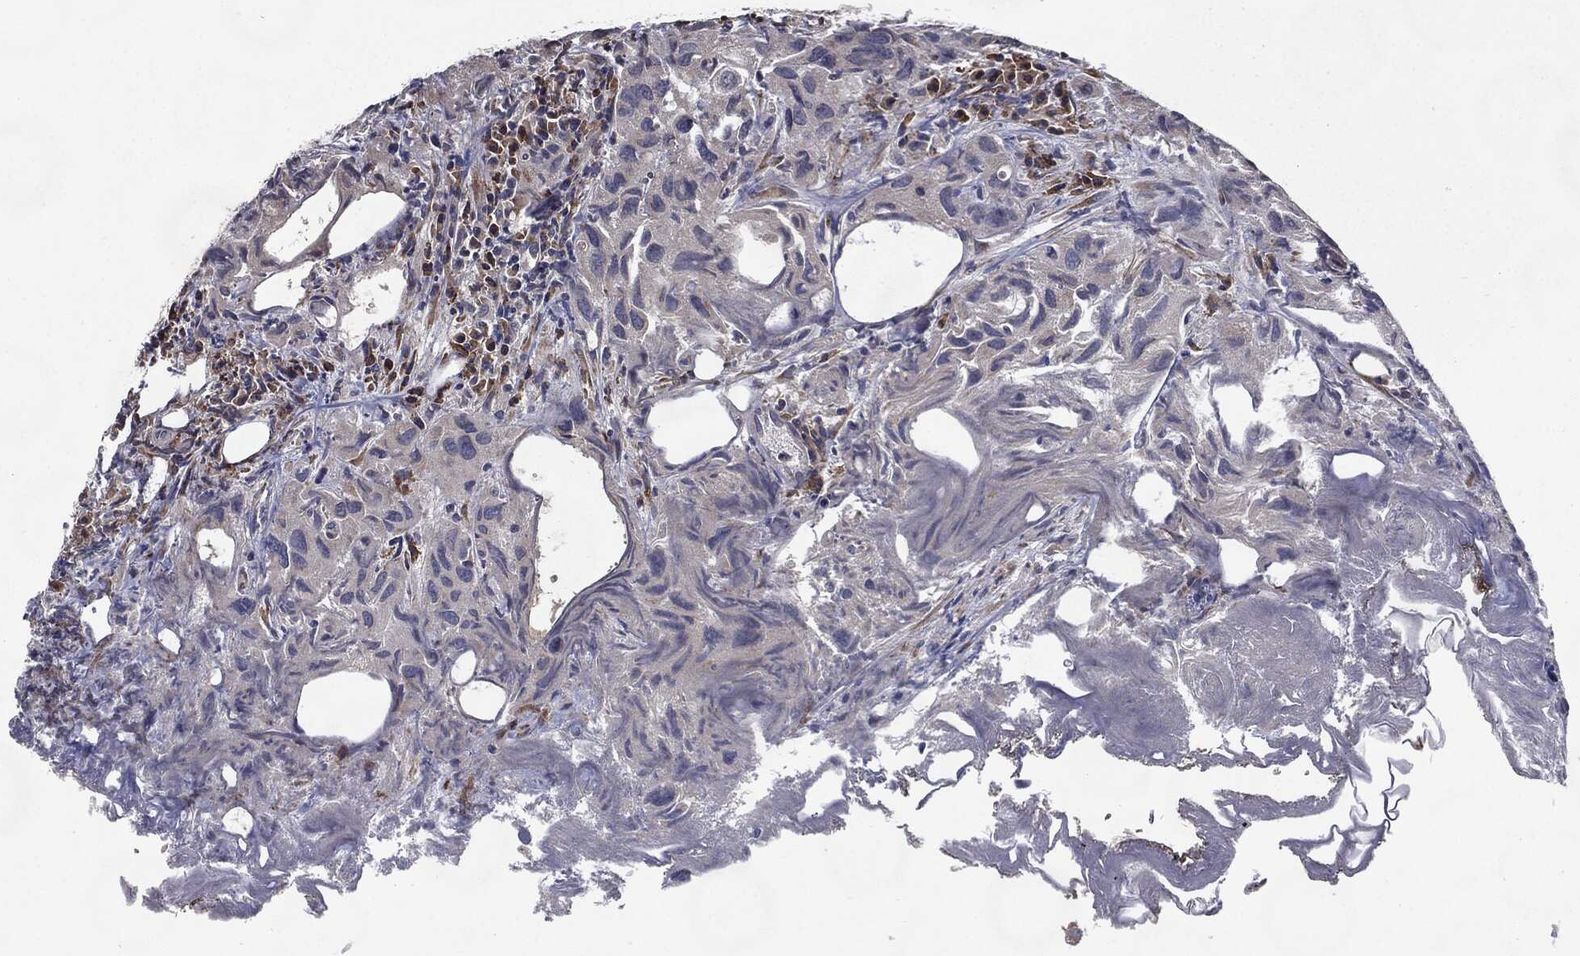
{"staining": {"intensity": "negative", "quantity": "none", "location": "none"}, "tissue": "urothelial cancer", "cell_type": "Tumor cells", "image_type": "cancer", "snomed": [{"axis": "morphology", "description": "Urothelial carcinoma, High grade"}, {"axis": "topography", "description": "Urinary bladder"}], "caption": "This micrograph is of high-grade urothelial carcinoma stained with immunohistochemistry to label a protein in brown with the nuclei are counter-stained blue. There is no expression in tumor cells.", "gene": "HDAC5", "patient": {"sex": "male", "age": 79}}